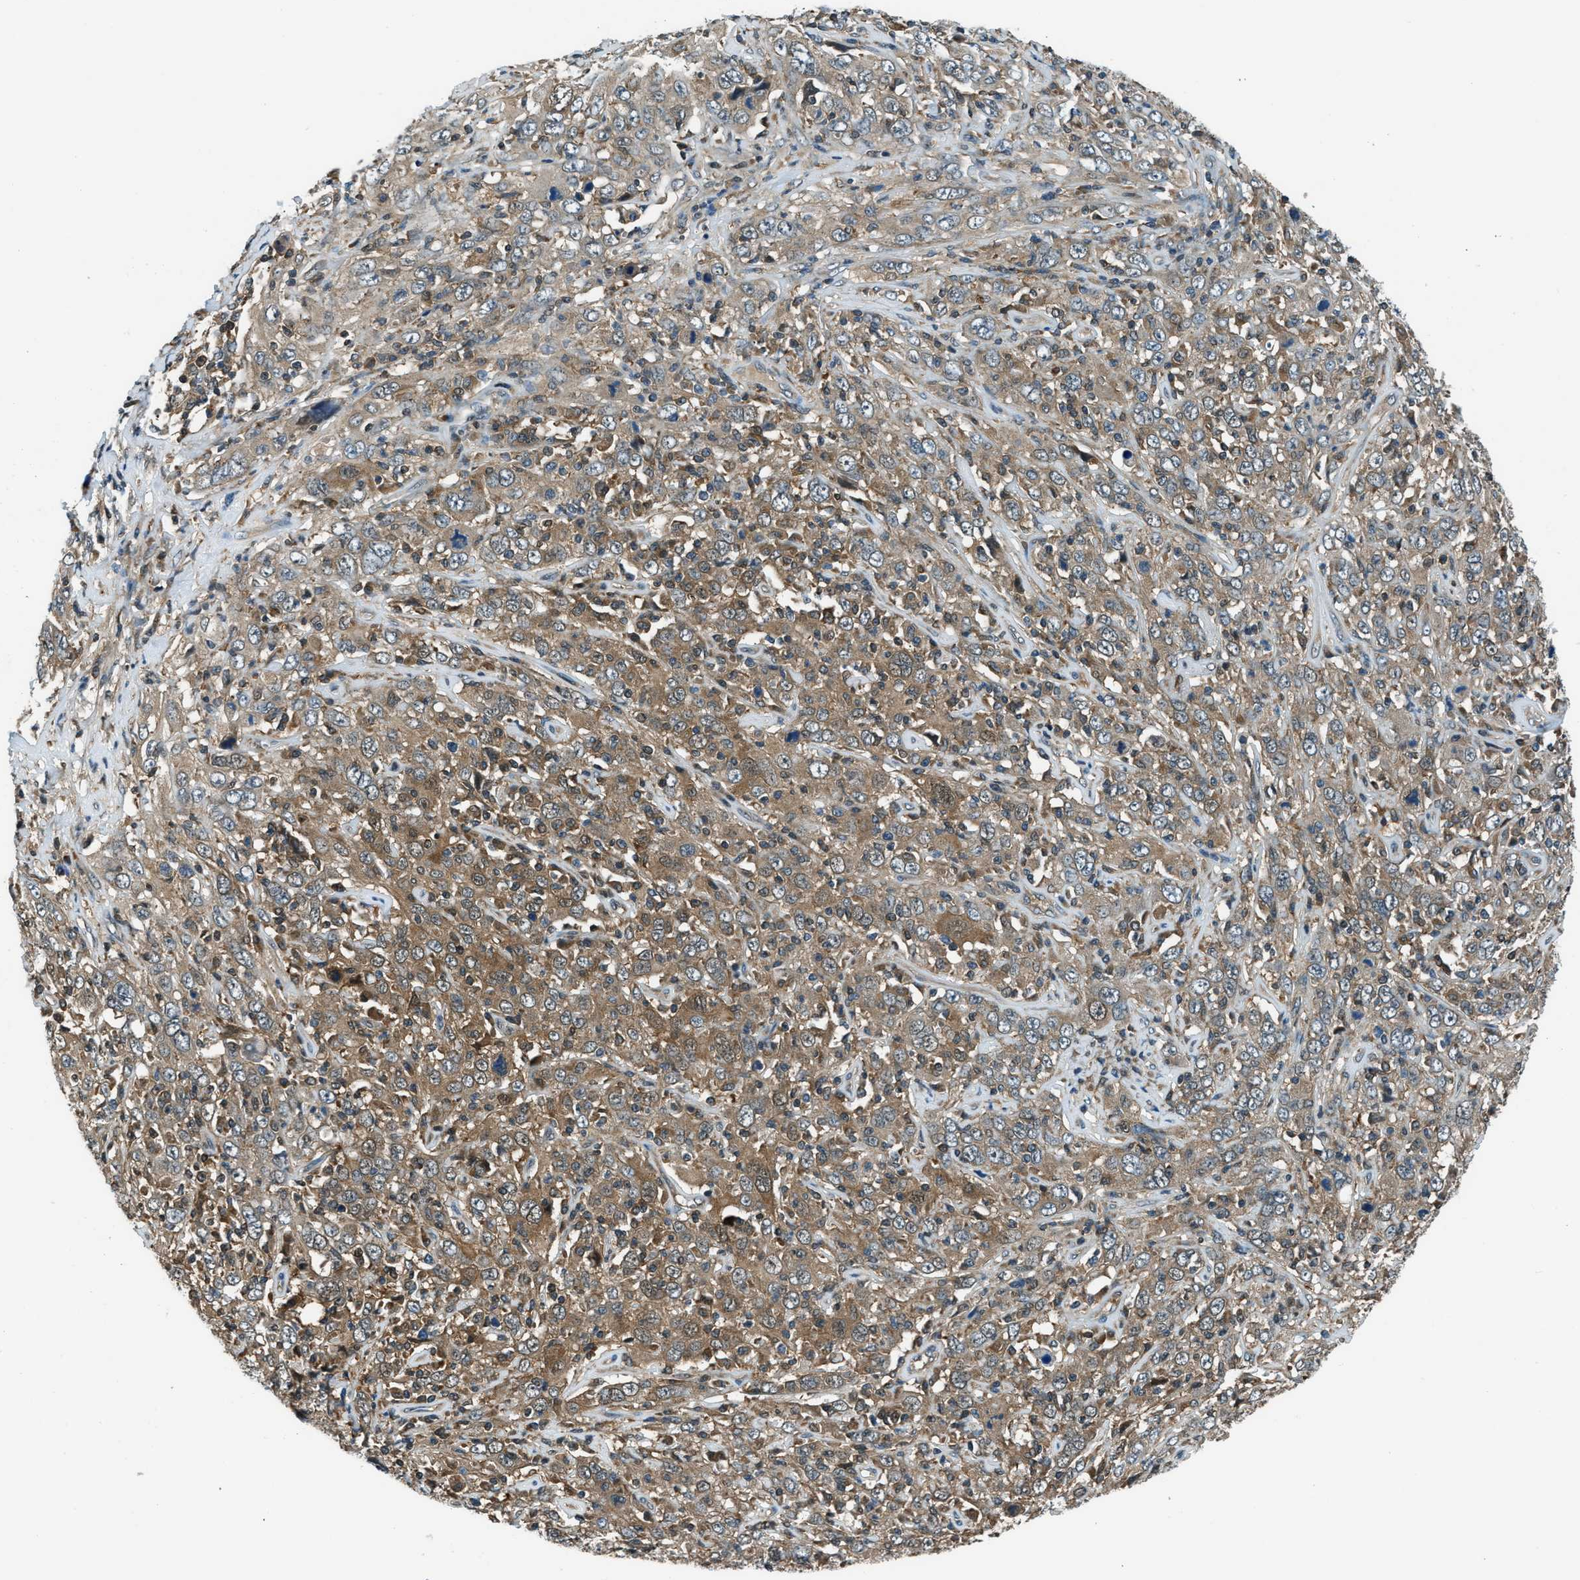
{"staining": {"intensity": "moderate", "quantity": "25%-75%", "location": "cytoplasmic/membranous"}, "tissue": "cervical cancer", "cell_type": "Tumor cells", "image_type": "cancer", "snomed": [{"axis": "morphology", "description": "Squamous cell carcinoma, NOS"}, {"axis": "topography", "description": "Cervix"}], "caption": "Immunohistochemistry (IHC) of human cervical cancer reveals medium levels of moderate cytoplasmic/membranous positivity in approximately 25%-75% of tumor cells.", "gene": "HEBP2", "patient": {"sex": "female", "age": 46}}